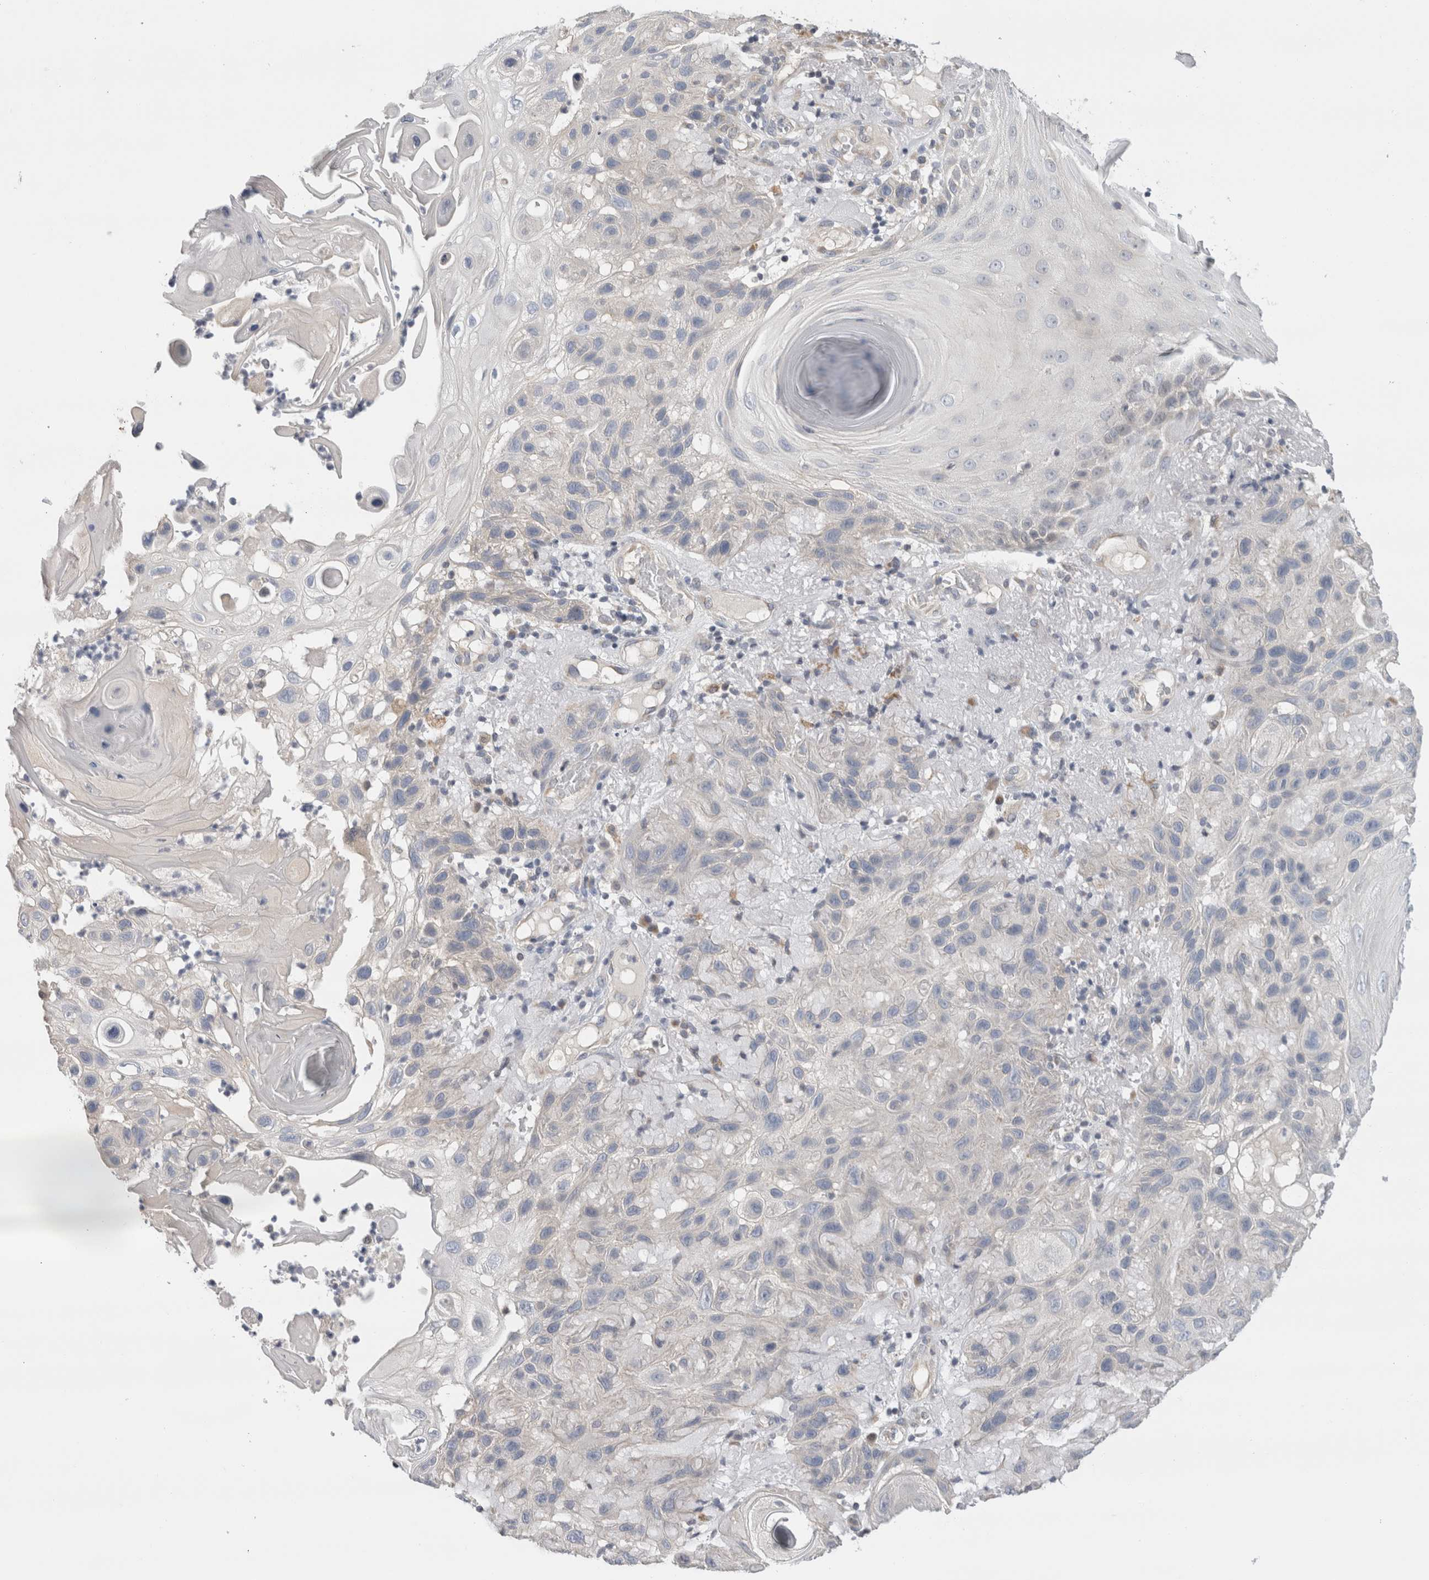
{"staining": {"intensity": "negative", "quantity": "none", "location": "none"}, "tissue": "skin cancer", "cell_type": "Tumor cells", "image_type": "cancer", "snomed": [{"axis": "morphology", "description": "Normal tissue, NOS"}, {"axis": "morphology", "description": "Squamous cell carcinoma, NOS"}, {"axis": "topography", "description": "Skin"}], "caption": "There is no significant expression in tumor cells of squamous cell carcinoma (skin).", "gene": "SYTL5", "patient": {"sex": "female", "age": 96}}